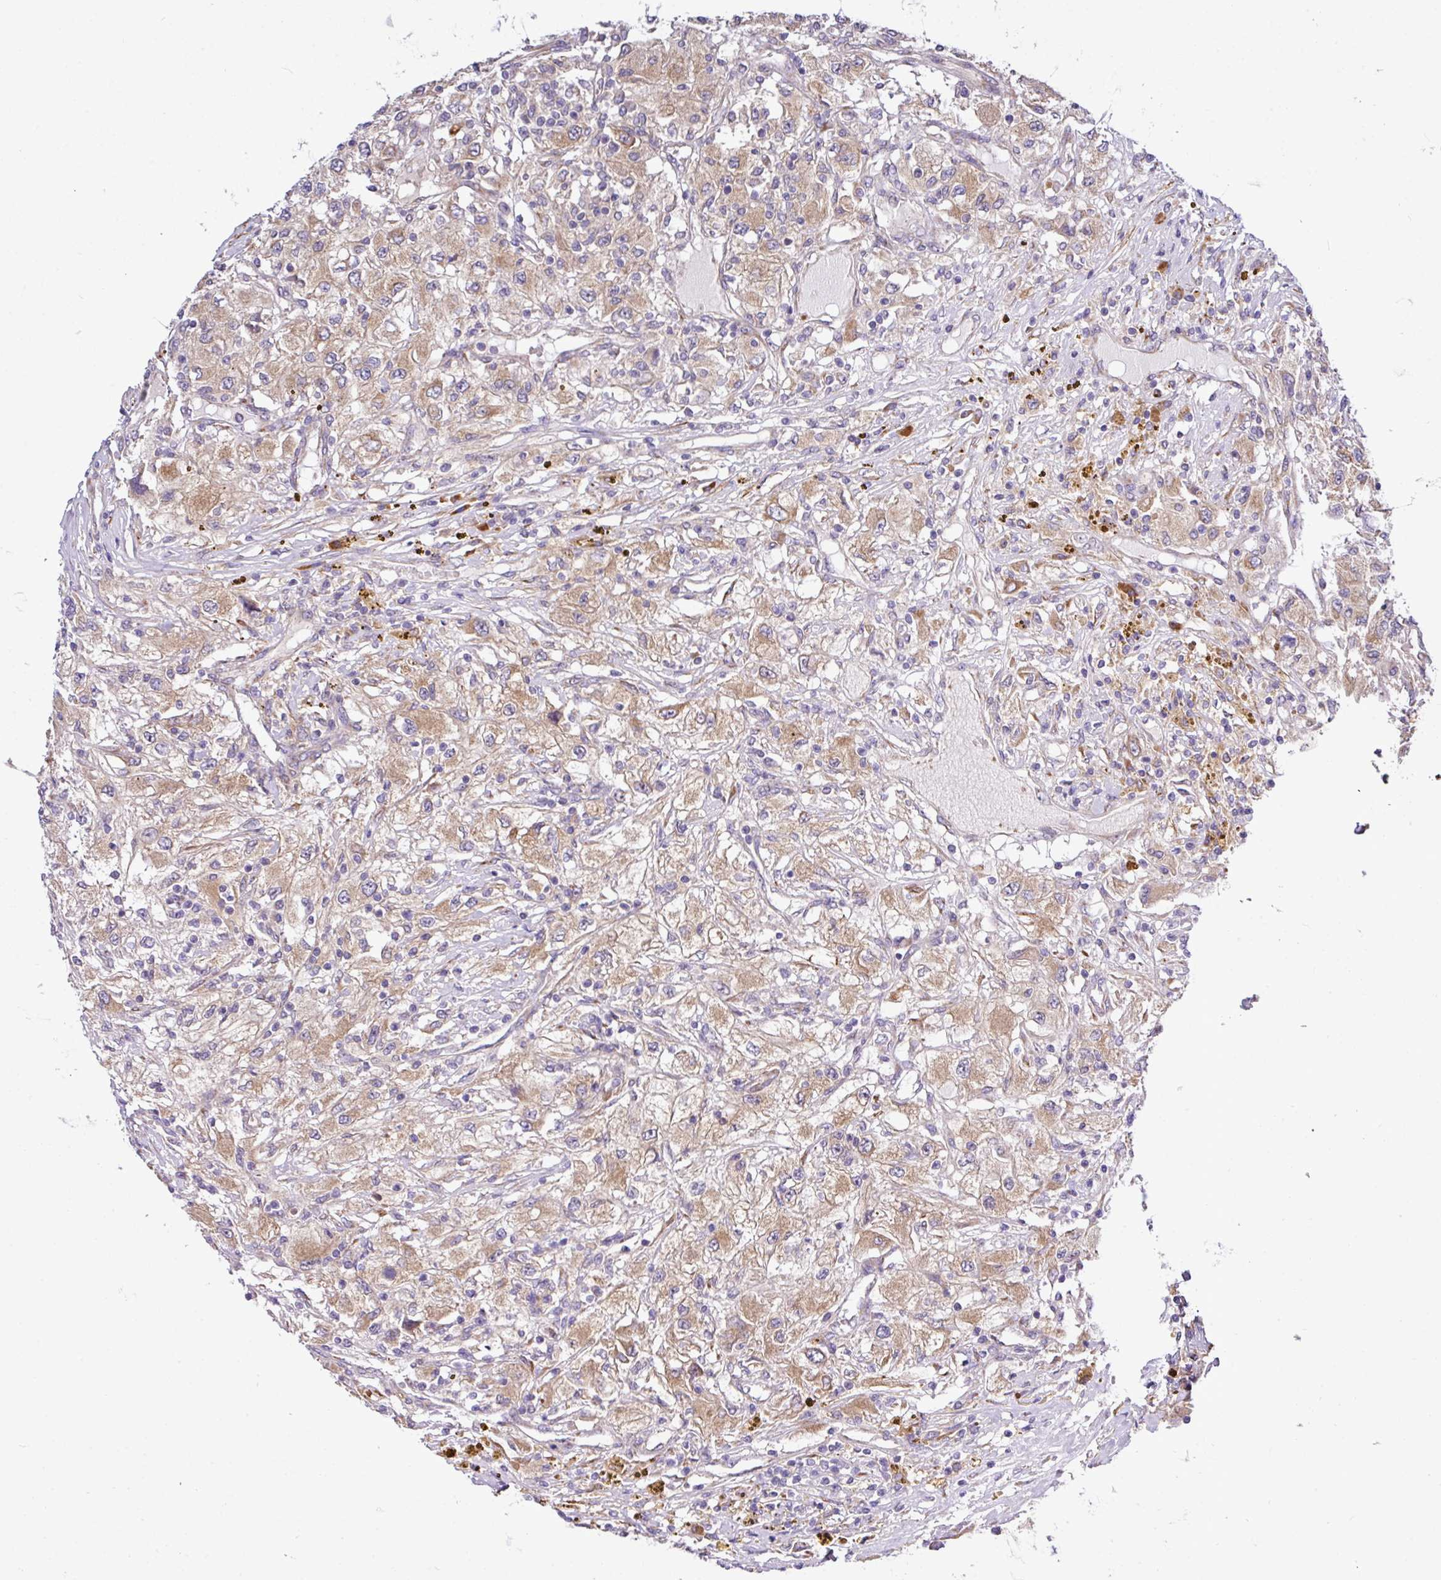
{"staining": {"intensity": "moderate", "quantity": ">75%", "location": "cytoplasmic/membranous"}, "tissue": "renal cancer", "cell_type": "Tumor cells", "image_type": "cancer", "snomed": [{"axis": "morphology", "description": "Adenocarcinoma, NOS"}, {"axis": "topography", "description": "Kidney"}], "caption": "Tumor cells show moderate cytoplasmic/membranous staining in about >75% of cells in renal cancer (adenocarcinoma).", "gene": "TM2D2", "patient": {"sex": "female", "age": 67}}